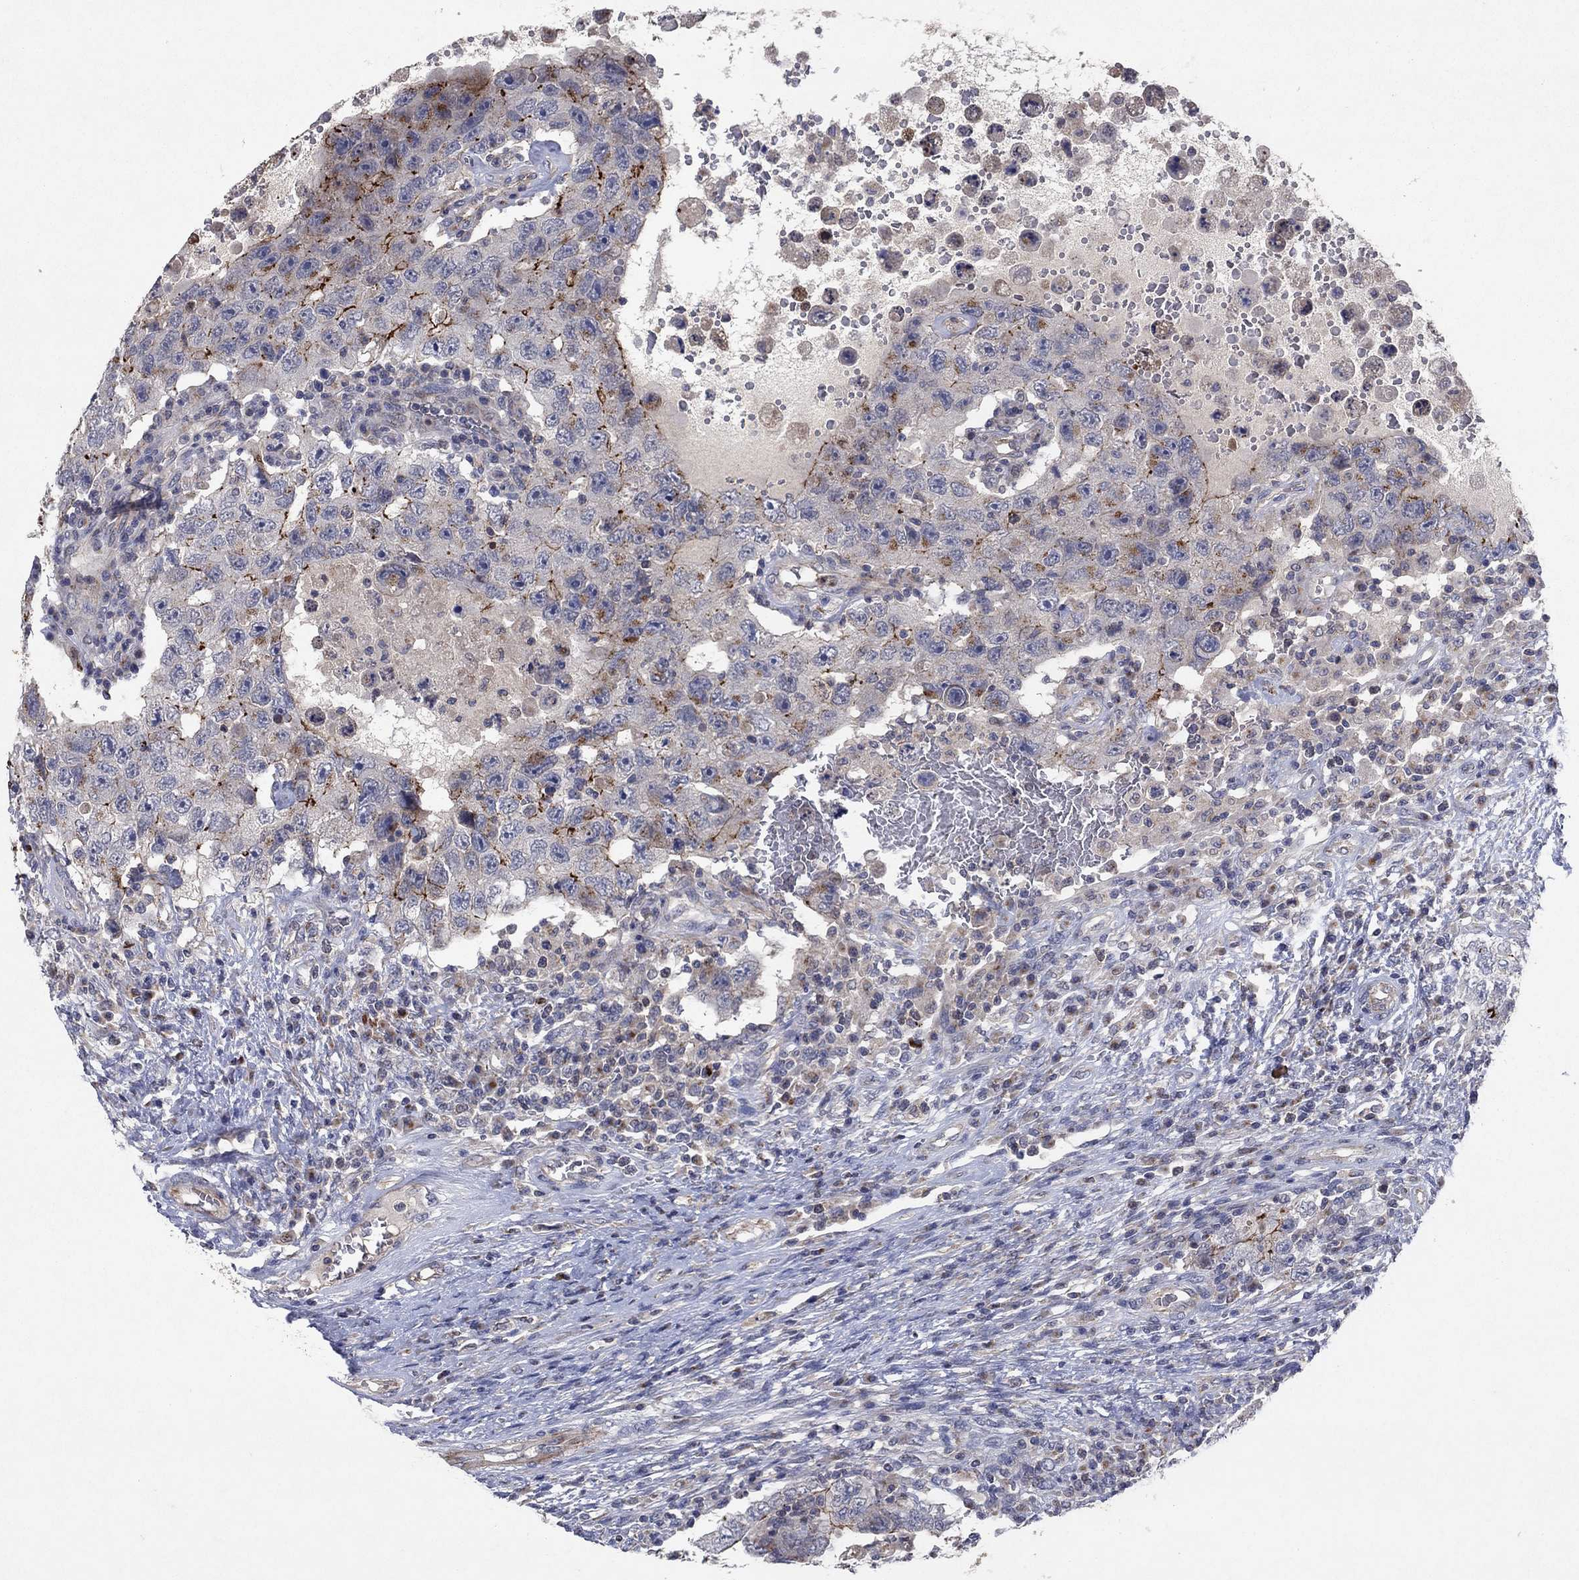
{"staining": {"intensity": "strong", "quantity": "<25%", "location": "cytoplasmic/membranous"}, "tissue": "testis cancer", "cell_type": "Tumor cells", "image_type": "cancer", "snomed": [{"axis": "morphology", "description": "Carcinoma, Embryonal, NOS"}, {"axis": "topography", "description": "Testis"}], "caption": "Human embryonal carcinoma (testis) stained with a brown dye exhibits strong cytoplasmic/membranous positive staining in about <25% of tumor cells.", "gene": "FRG1", "patient": {"sex": "male", "age": 26}}